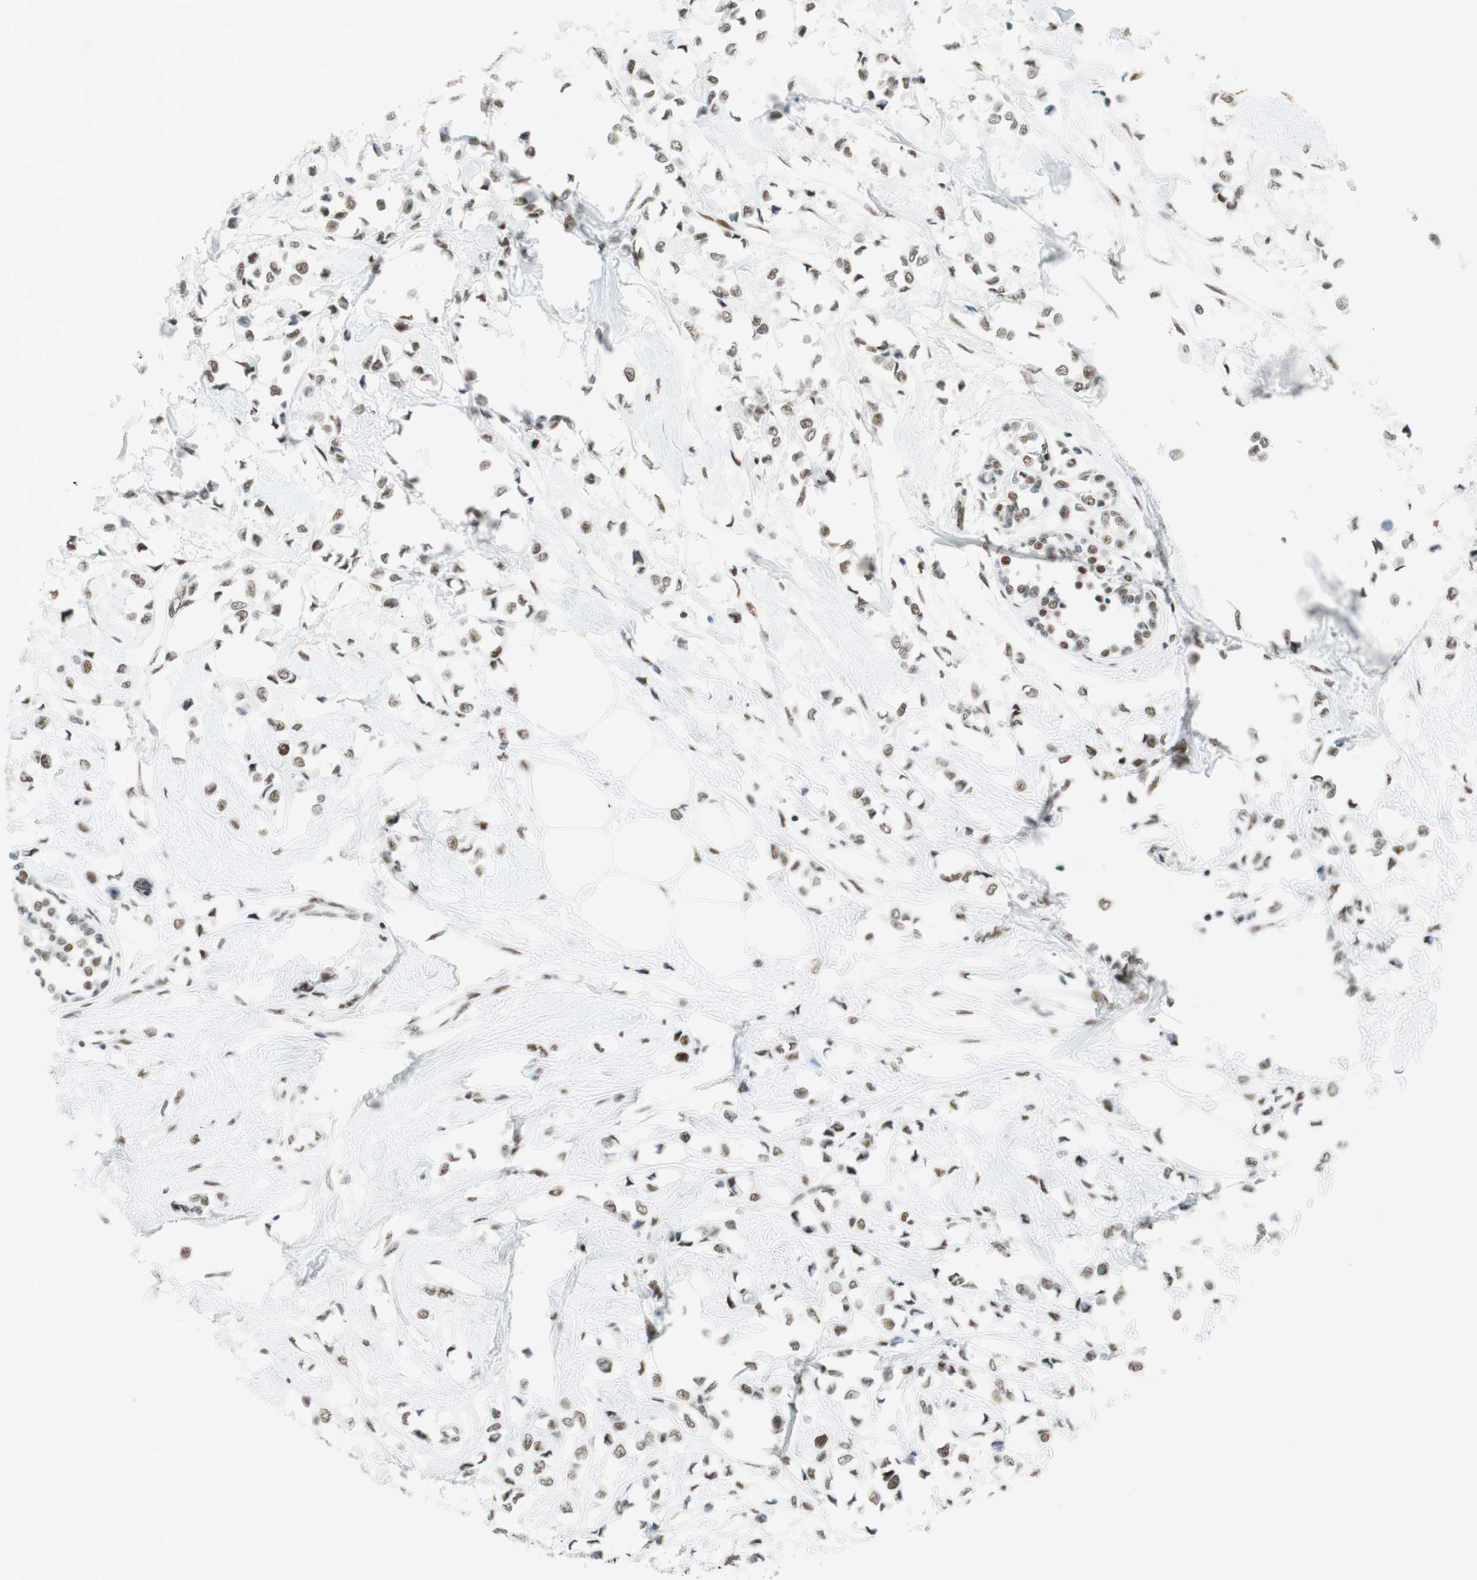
{"staining": {"intensity": "weak", "quantity": "25%-75%", "location": "nuclear"}, "tissue": "breast cancer", "cell_type": "Tumor cells", "image_type": "cancer", "snomed": [{"axis": "morphology", "description": "Lobular carcinoma"}, {"axis": "topography", "description": "Breast"}], "caption": "Protein staining displays weak nuclear expression in approximately 25%-75% of tumor cells in breast cancer (lobular carcinoma). The staining was performed using DAB, with brown indicating positive protein expression. Nuclei are stained blue with hematoxylin.", "gene": "RNF20", "patient": {"sex": "female", "age": 51}}